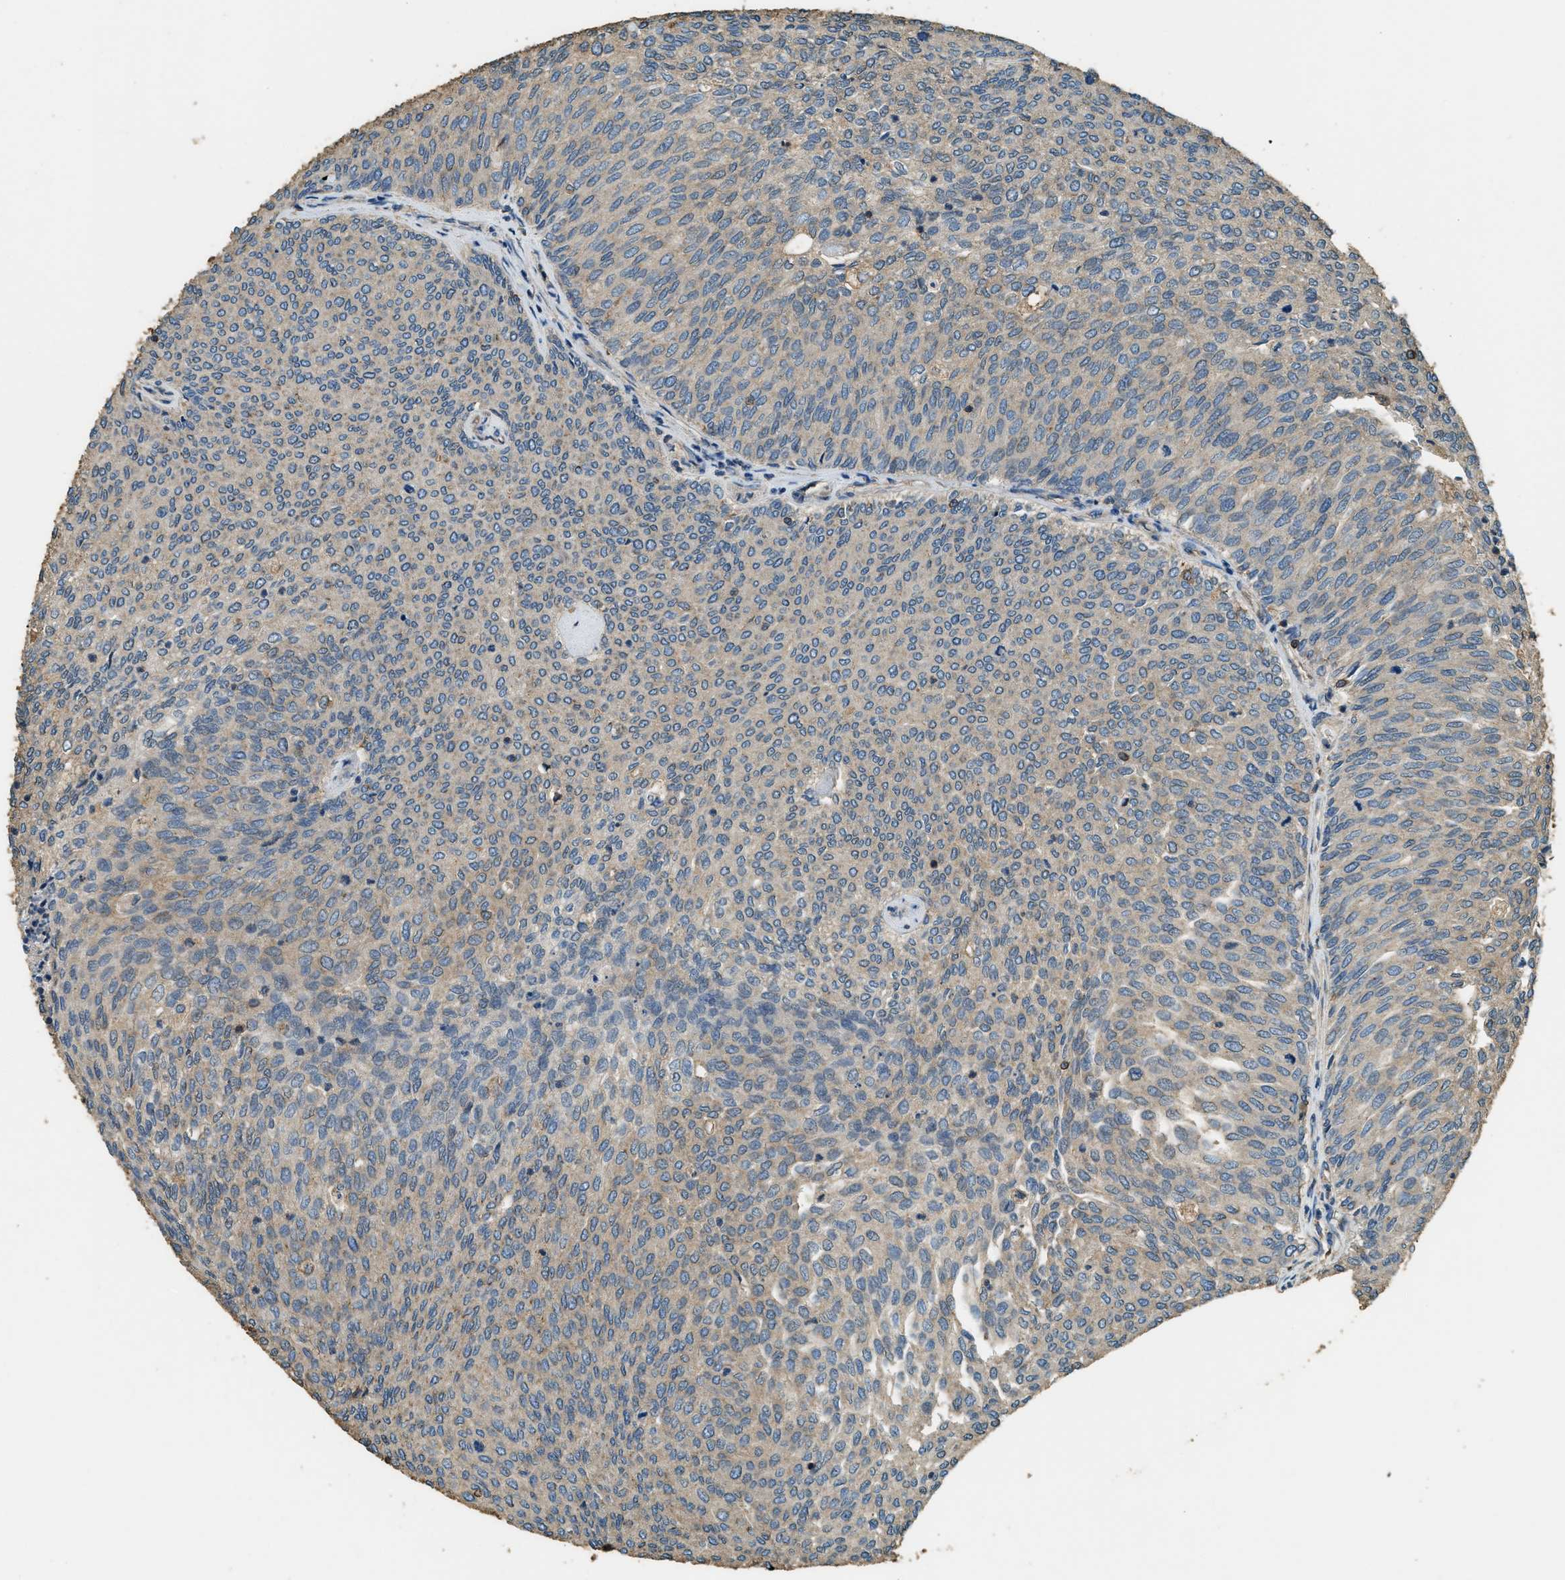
{"staining": {"intensity": "weak", "quantity": ">75%", "location": "cytoplasmic/membranous"}, "tissue": "urothelial cancer", "cell_type": "Tumor cells", "image_type": "cancer", "snomed": [{"axis": "morphology", "description": "Urothelial carcinoma, Low grade"}, {"axis": "topography", "description": "Urinary bladder"}], "caption": "A low amount of weak cytoplasmic/membranous staining is appreciated in about >75% of tumor cells in low-grade urothelial carcinoma tissue.", "gene": "ERGIC1", "patient": {"sex": "female", "age": 79}}